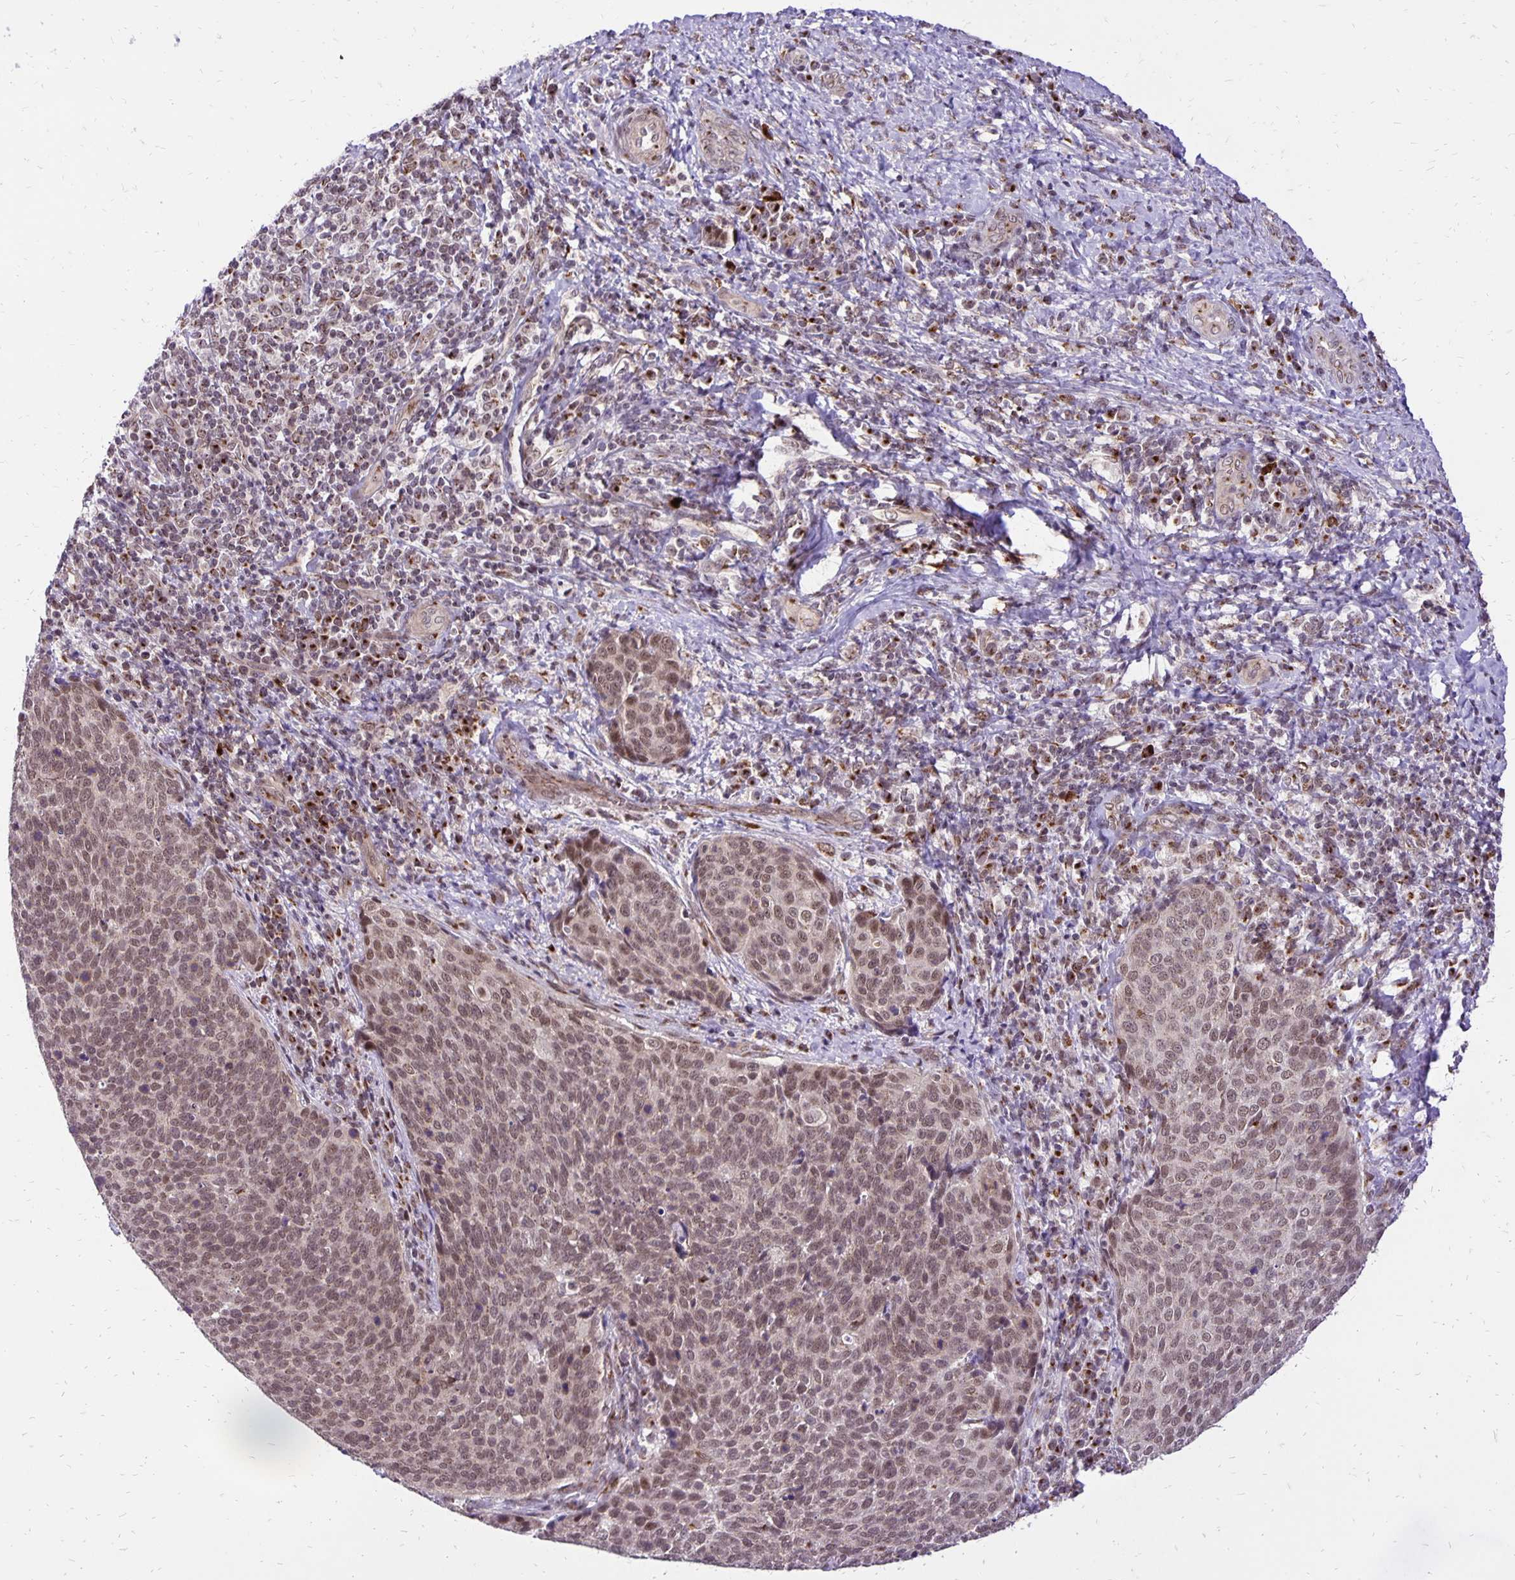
{"staining": {"intensity": "moderate", "quantity": ">75%", "location": "nuclear"}, "tissue": "cervical cancer", "cell_type": "Tumor cells", "image_type": "cancer", "snomed": [{"axis": "morphology", "description": "Squamous cell carcinoma, NOS"}, {"axis": "topography", "description": "Cervix"}], "caption": "Brown immunohistochemical staining in human cervical cancer (squamous cell carcinoma) demonstrates moderate nuclear positivity in approximately >75% of tumor cells.", "gene": "GOLGA5", "patient": {"sex": "female", "age": 34}}